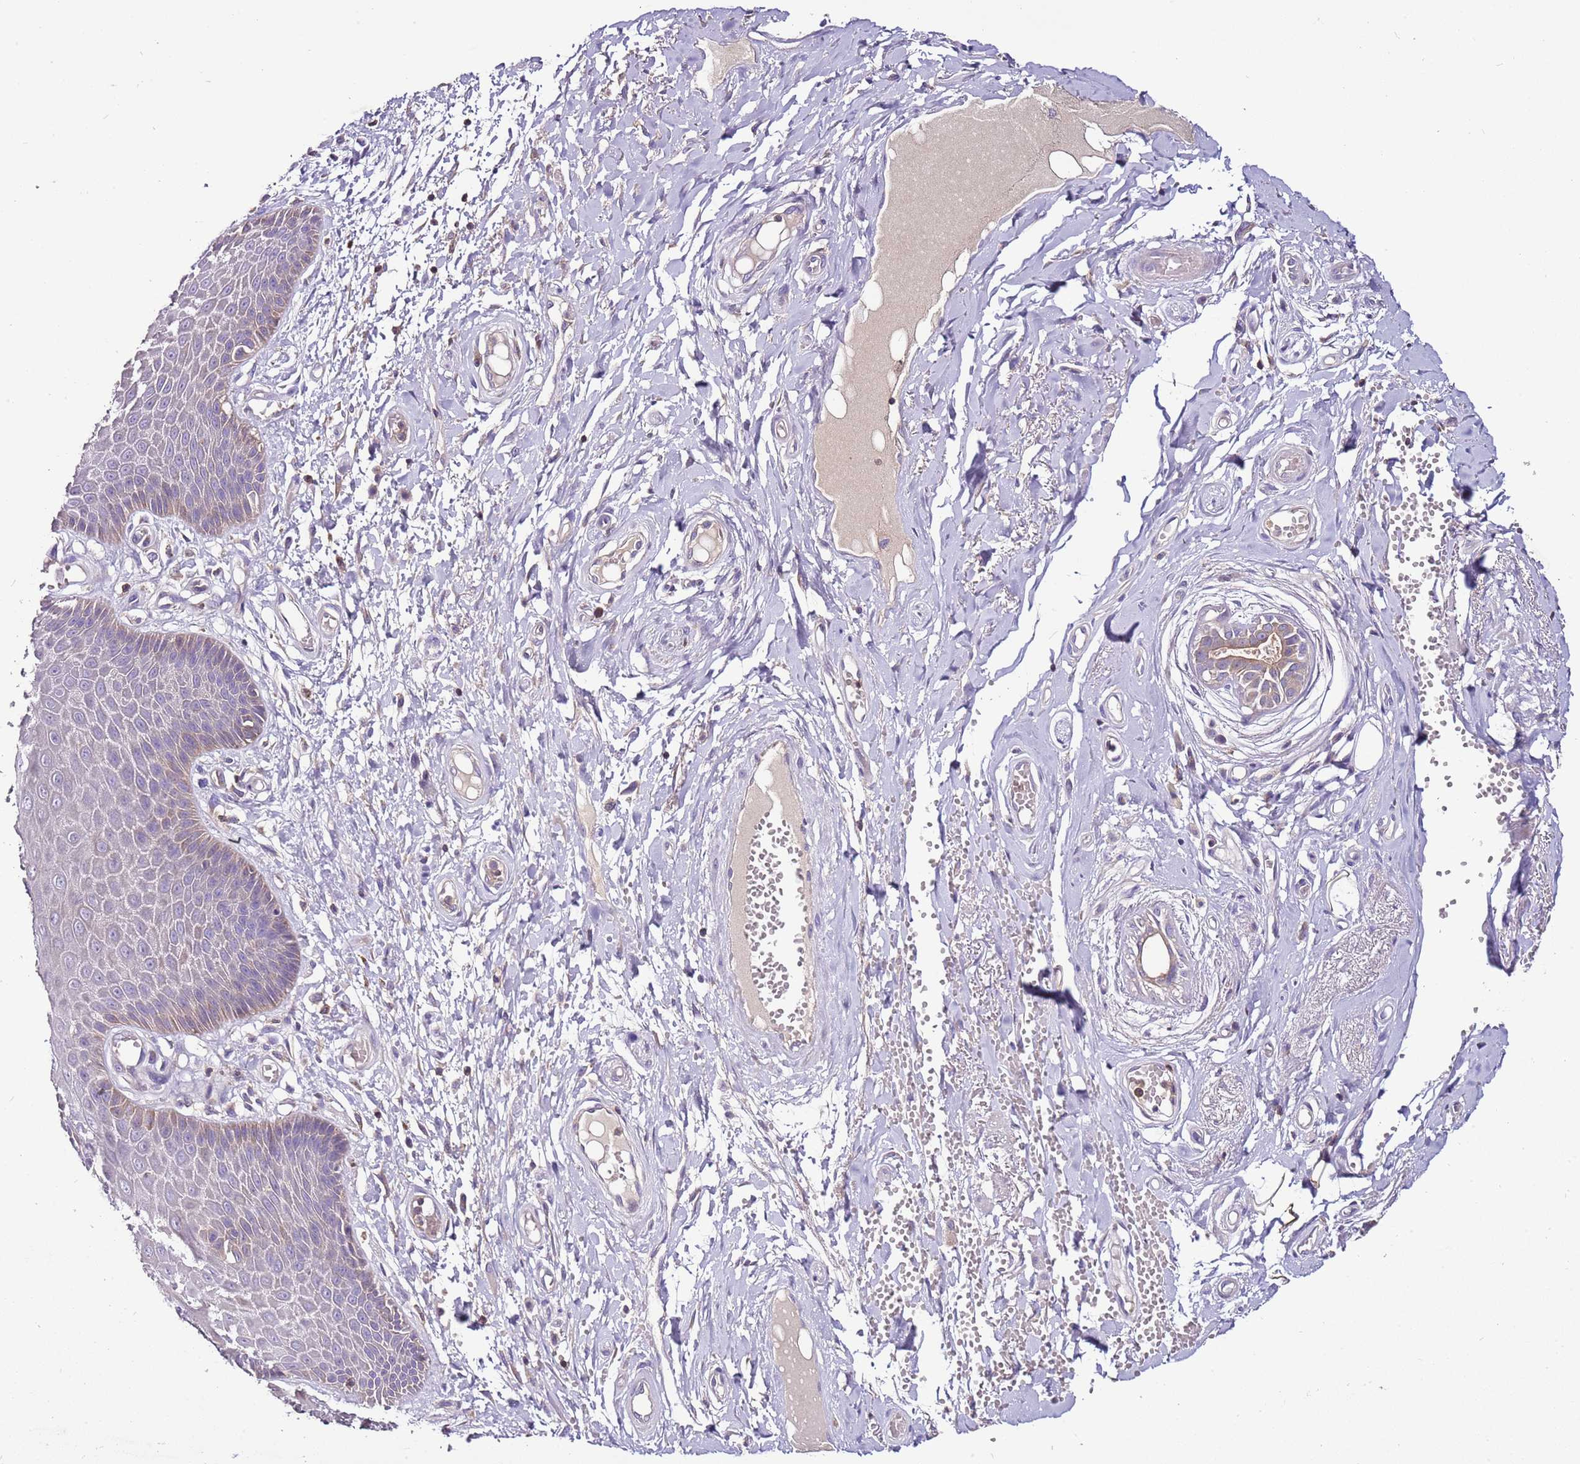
{"staining": {"intensity": "negative", "quantity": "none", "location": "none"}, "tissue": "skin", "cell_type": "Epidermal cells", "image_type": "normal", "snomed": [{"axis": "morphology", "description": "Normal tissue, NOS"}, {"axis": "topography", "description": "Anal"}], "caption": "This is an immunohistochemistry micrograph of normal skin. There is no staining in epidermal cells.", "gene": "IGIP", "patient": {"sex": "male", "age": 78}}